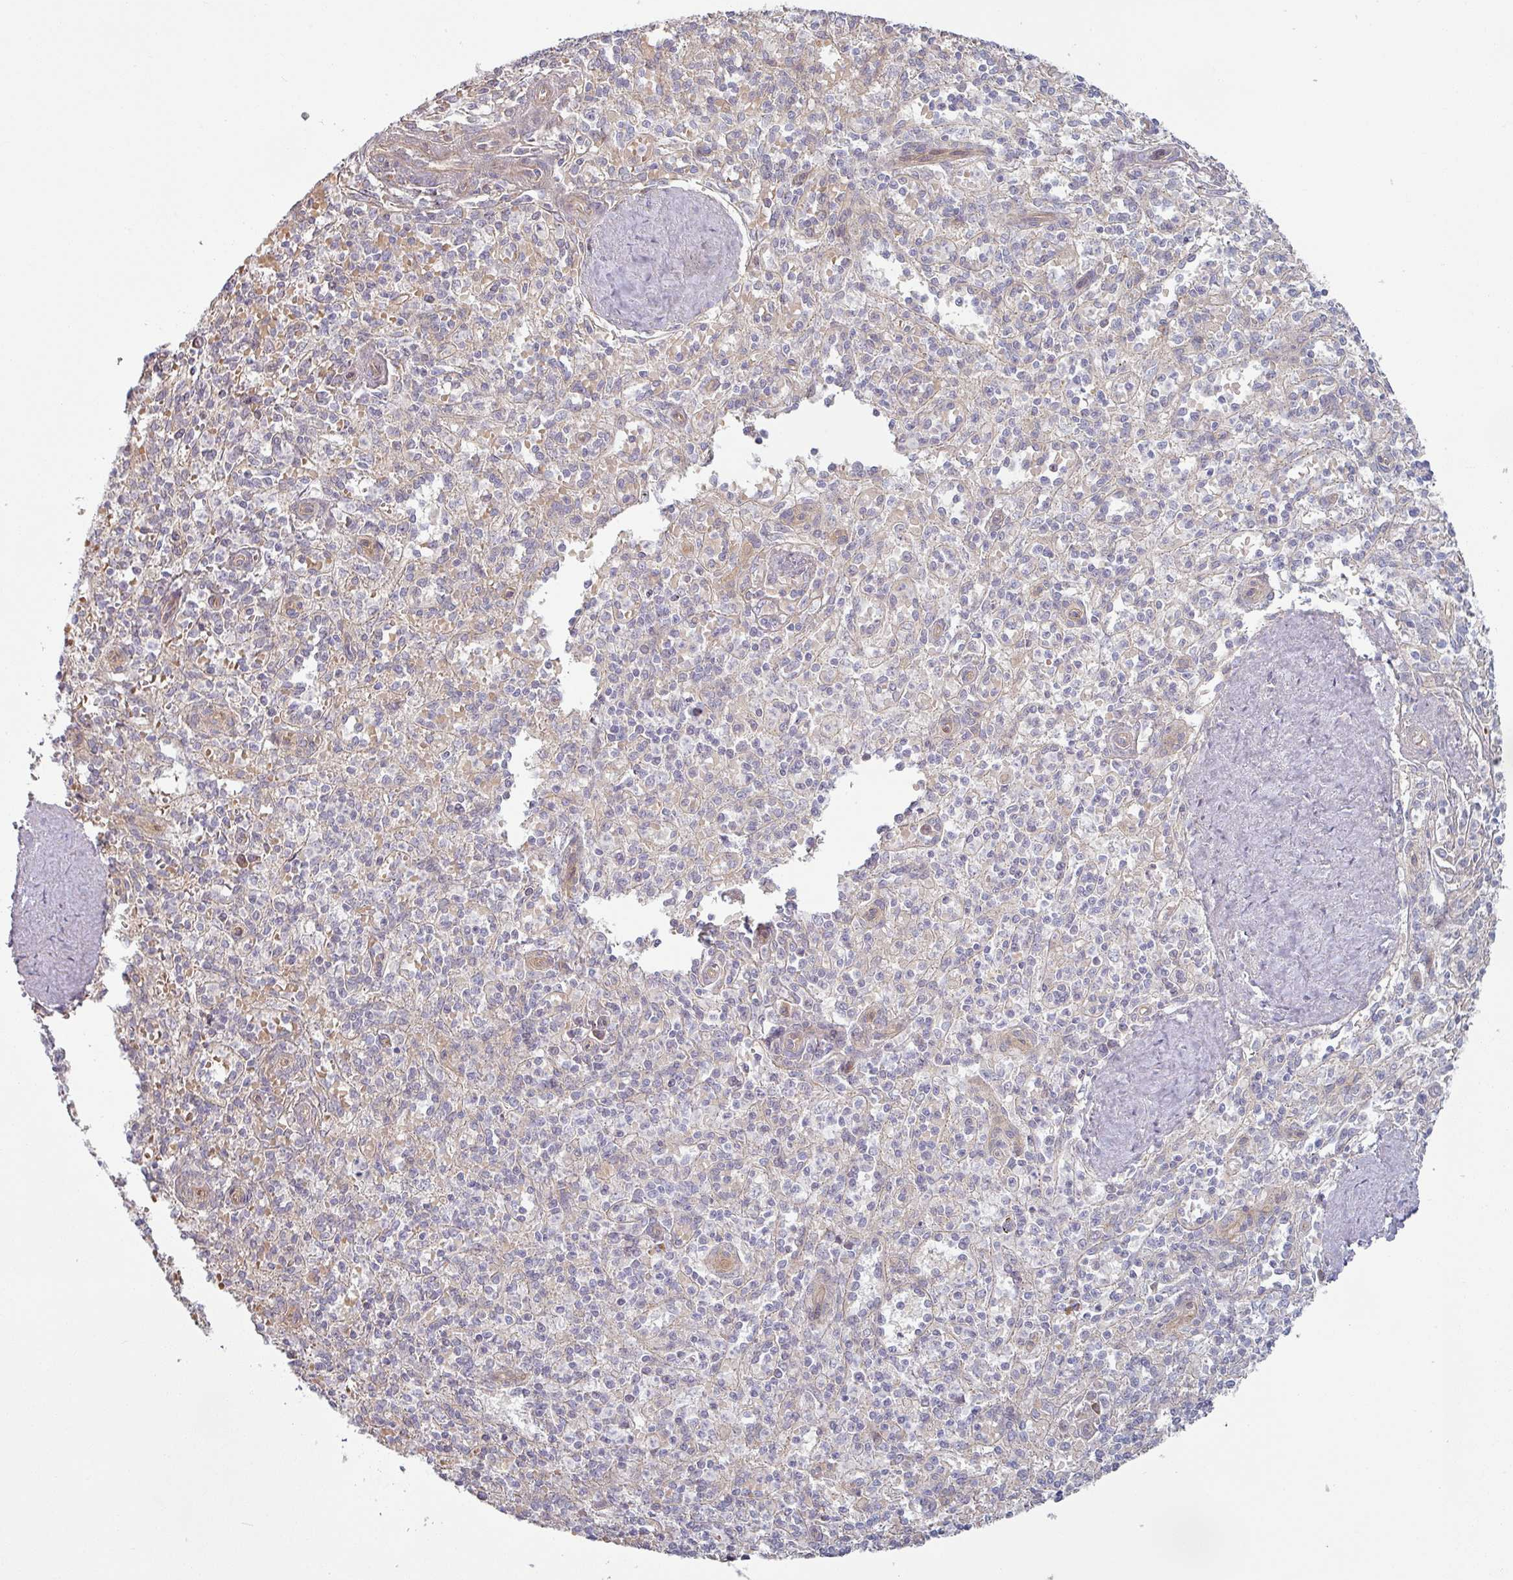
{"staining": {"intensity": "negative", "quantity": "none", "location": "none"}, "tissue": "spleen", "cell_type": "Cells in red pulp", "image_type": "normal", "snomed": [{"axis": "morphology", "description": "Normal tissue, NOS"}, {"axis": "topography", "description": "Spleen"}], "caption": "Cells in red pulp show no significant expression in benign spleen. (Stains: DAB immunohistochemistry with hematoxylin counter stain, Microscopy: brightfield microscopy at high magnification).", "gene": "PLEKHJ1", "patient": {"sex": "female", "age": 70}}